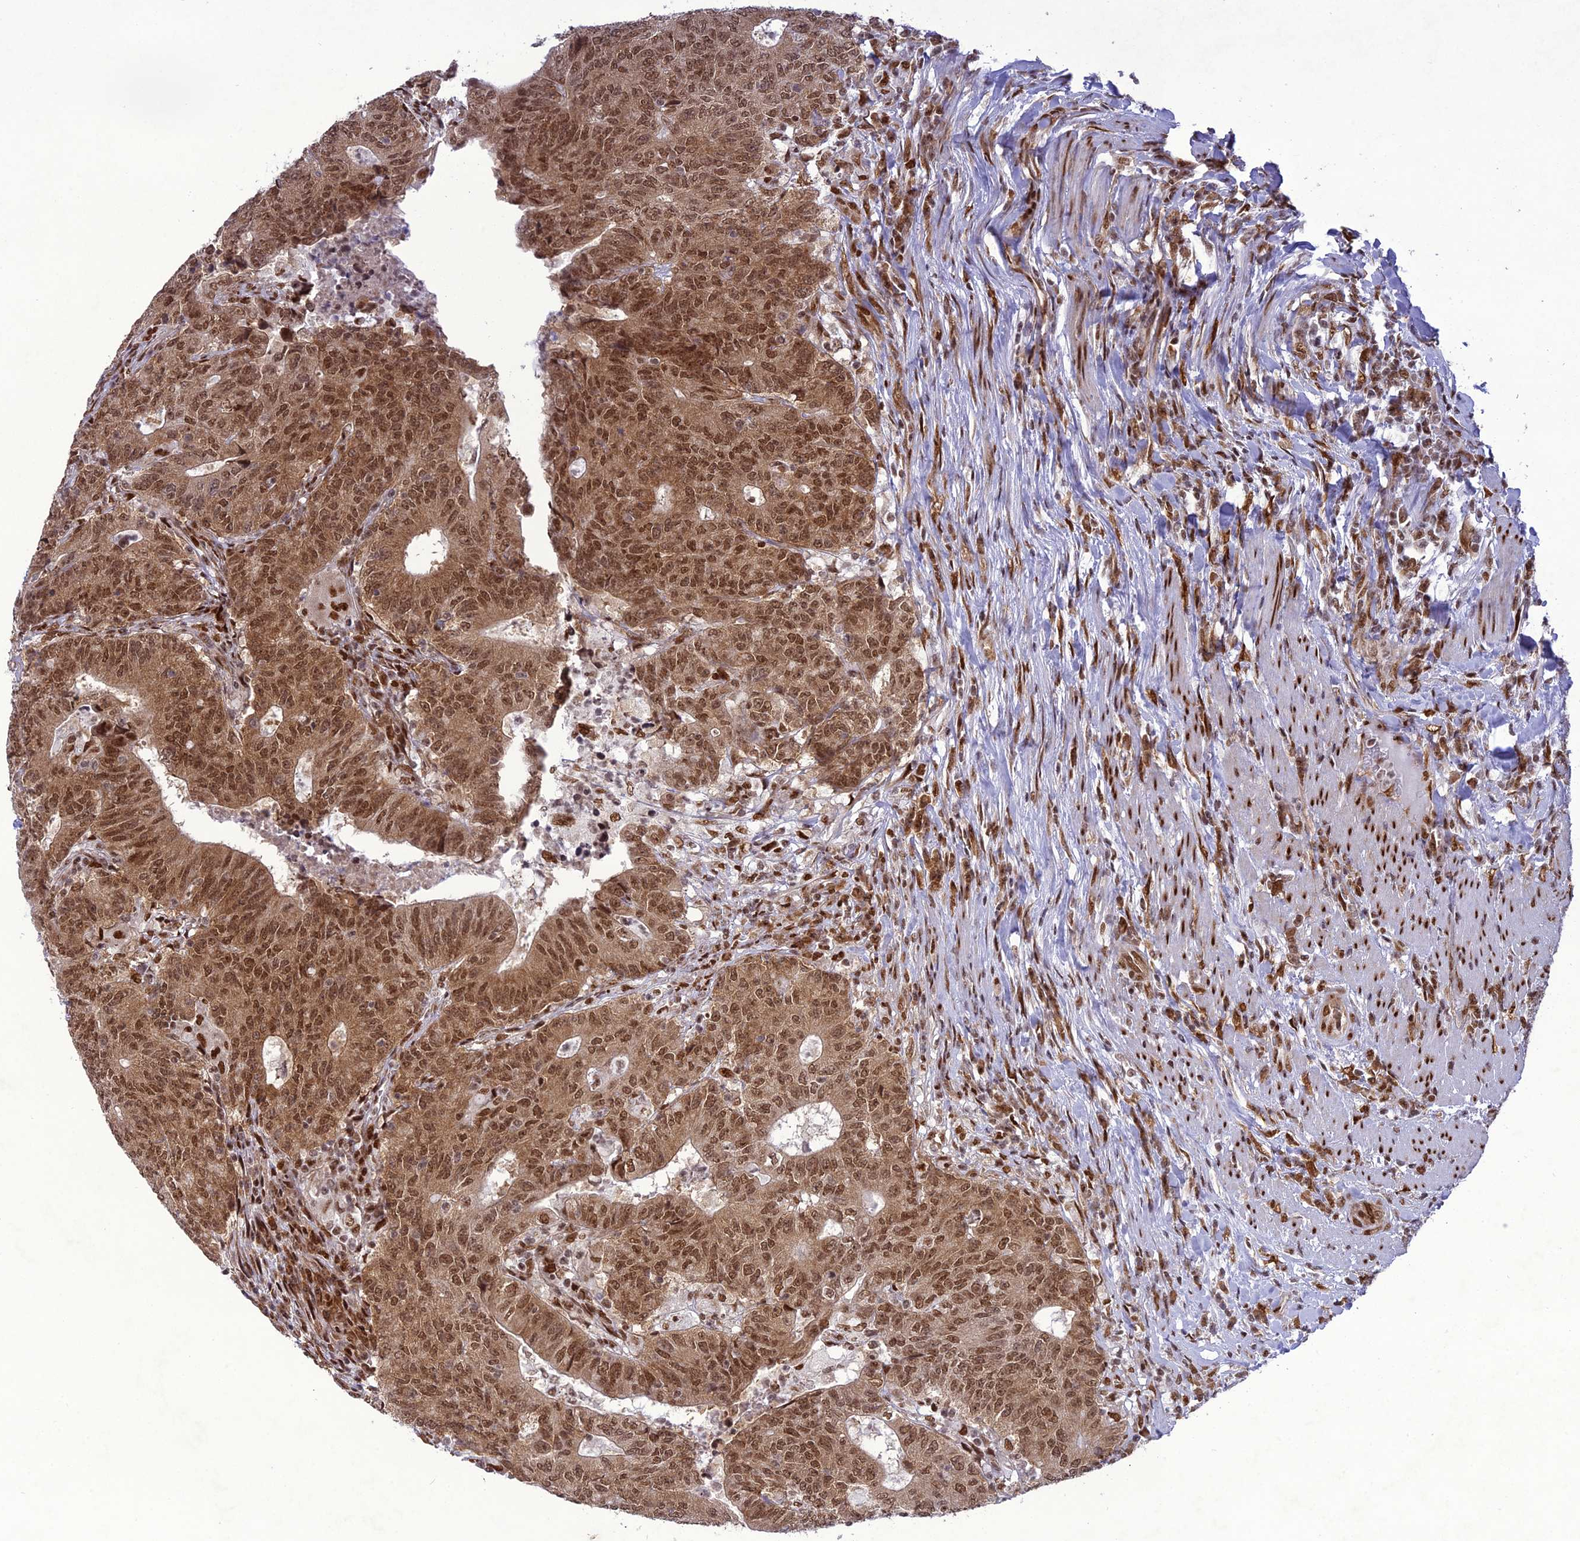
{"staining": {"intensity": "moderate", "quantity": ">75%", "location": "cytoplasmic/membranous,nuclear"}, "tissue": "colorectal cancer", "cell_type": "Tumor cells", "image_type": "cancer", "snomed": [{"axis": "morphology", "description": "Adenocarcinoma, NOS"}, {"axis": "topography", "description": "Colon"}], "caption": "This is a photomicrograph of IHC staining of colorectal adenocarcinoma, which shows moderate expression in the cytoplasmic/membranous and nuclear of tumor cells.", "gene": "DDX1", "patient": {"sex": "female", "age": 75}}